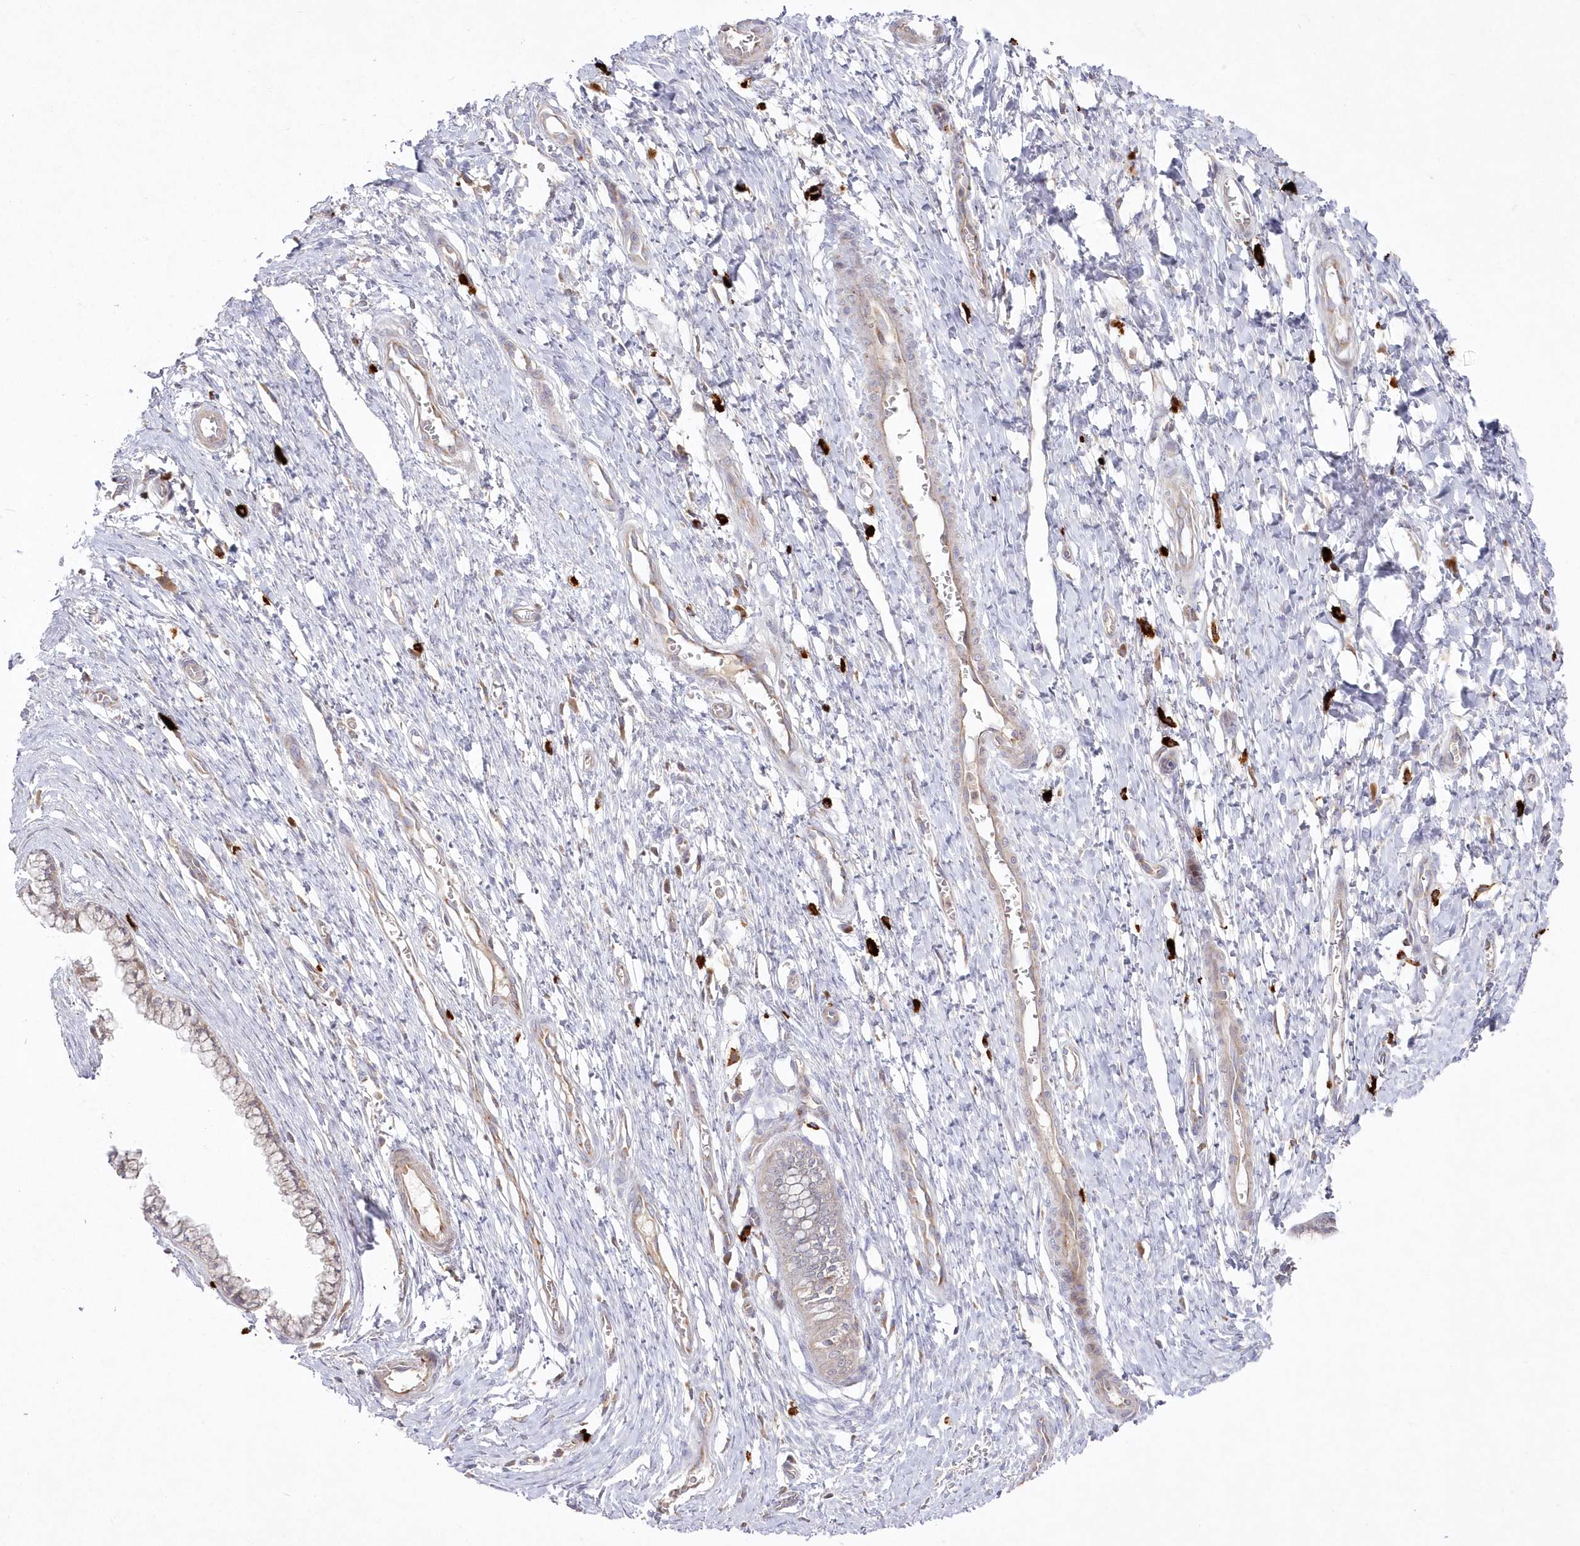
{"staining": {"intensity": "moderate", "quantity": "25%-75%", "location": "cytoplasmic/membranous"}, "tissue": "cervix", "cell_type": "Glandular cells", "image_type": "normal", "snomed": [{"axis": "morphology", "description": "Normal tissue, NOS"}, {"axis": "topography", "description": "Cervix"}], "caption": "Immunohistochemical staining of unremarkable human cervix reveals medium levels of moderate cytoplasmic/membranous positivity in about 25%-75% of glandular cells. The staining is performed using DAB (3,3'-diaminobenzidine) brown chromogen to label protein expression. The nuclei are counter-stained blue using hematoxylin.", "gene": "ARSB", "patient": {"sex": "female", "age": 55}}